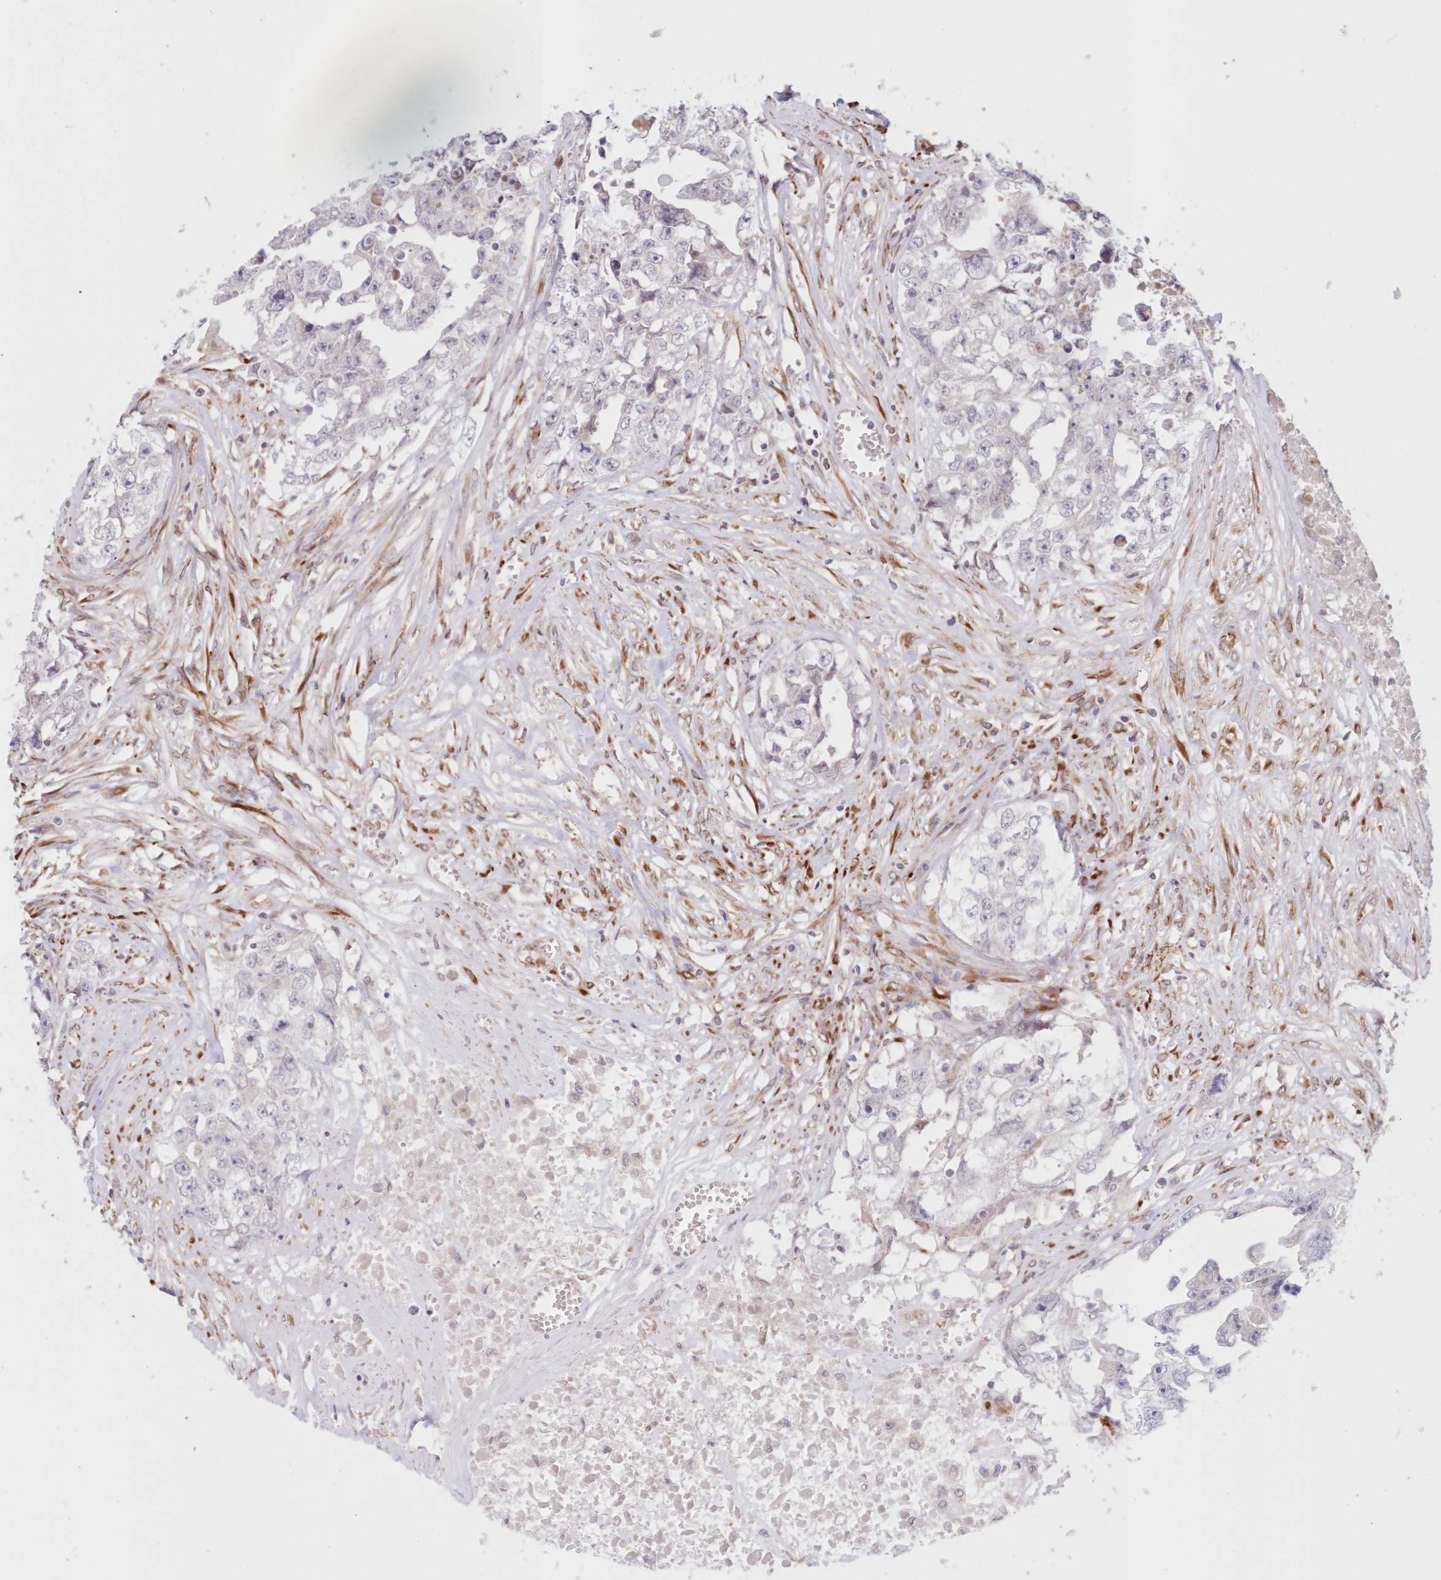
{"staining": {"intensity": "negative", "quantity": "none", "location": "none"}, "tissue": "testis cancer", "cell_type": "Tumor cells", "image_type": "cancer", "snomed": [{"axis": "morphology", "description": "Seminoma, NOS"}, {"axis": "morphology", "description": "Carcinoma, Embryonal, NOS"}, {"axis": "topography", "description": "Testis"}], "caption": "DAB immunohistochemical staining of embryonal carcinoma (testis) shows no significant positivity in tumor cells. (IHC, brightfield microscopy, high magnification).", "gene": "PCYOX1L", "patient": {"sex": "male", "age": 43}}